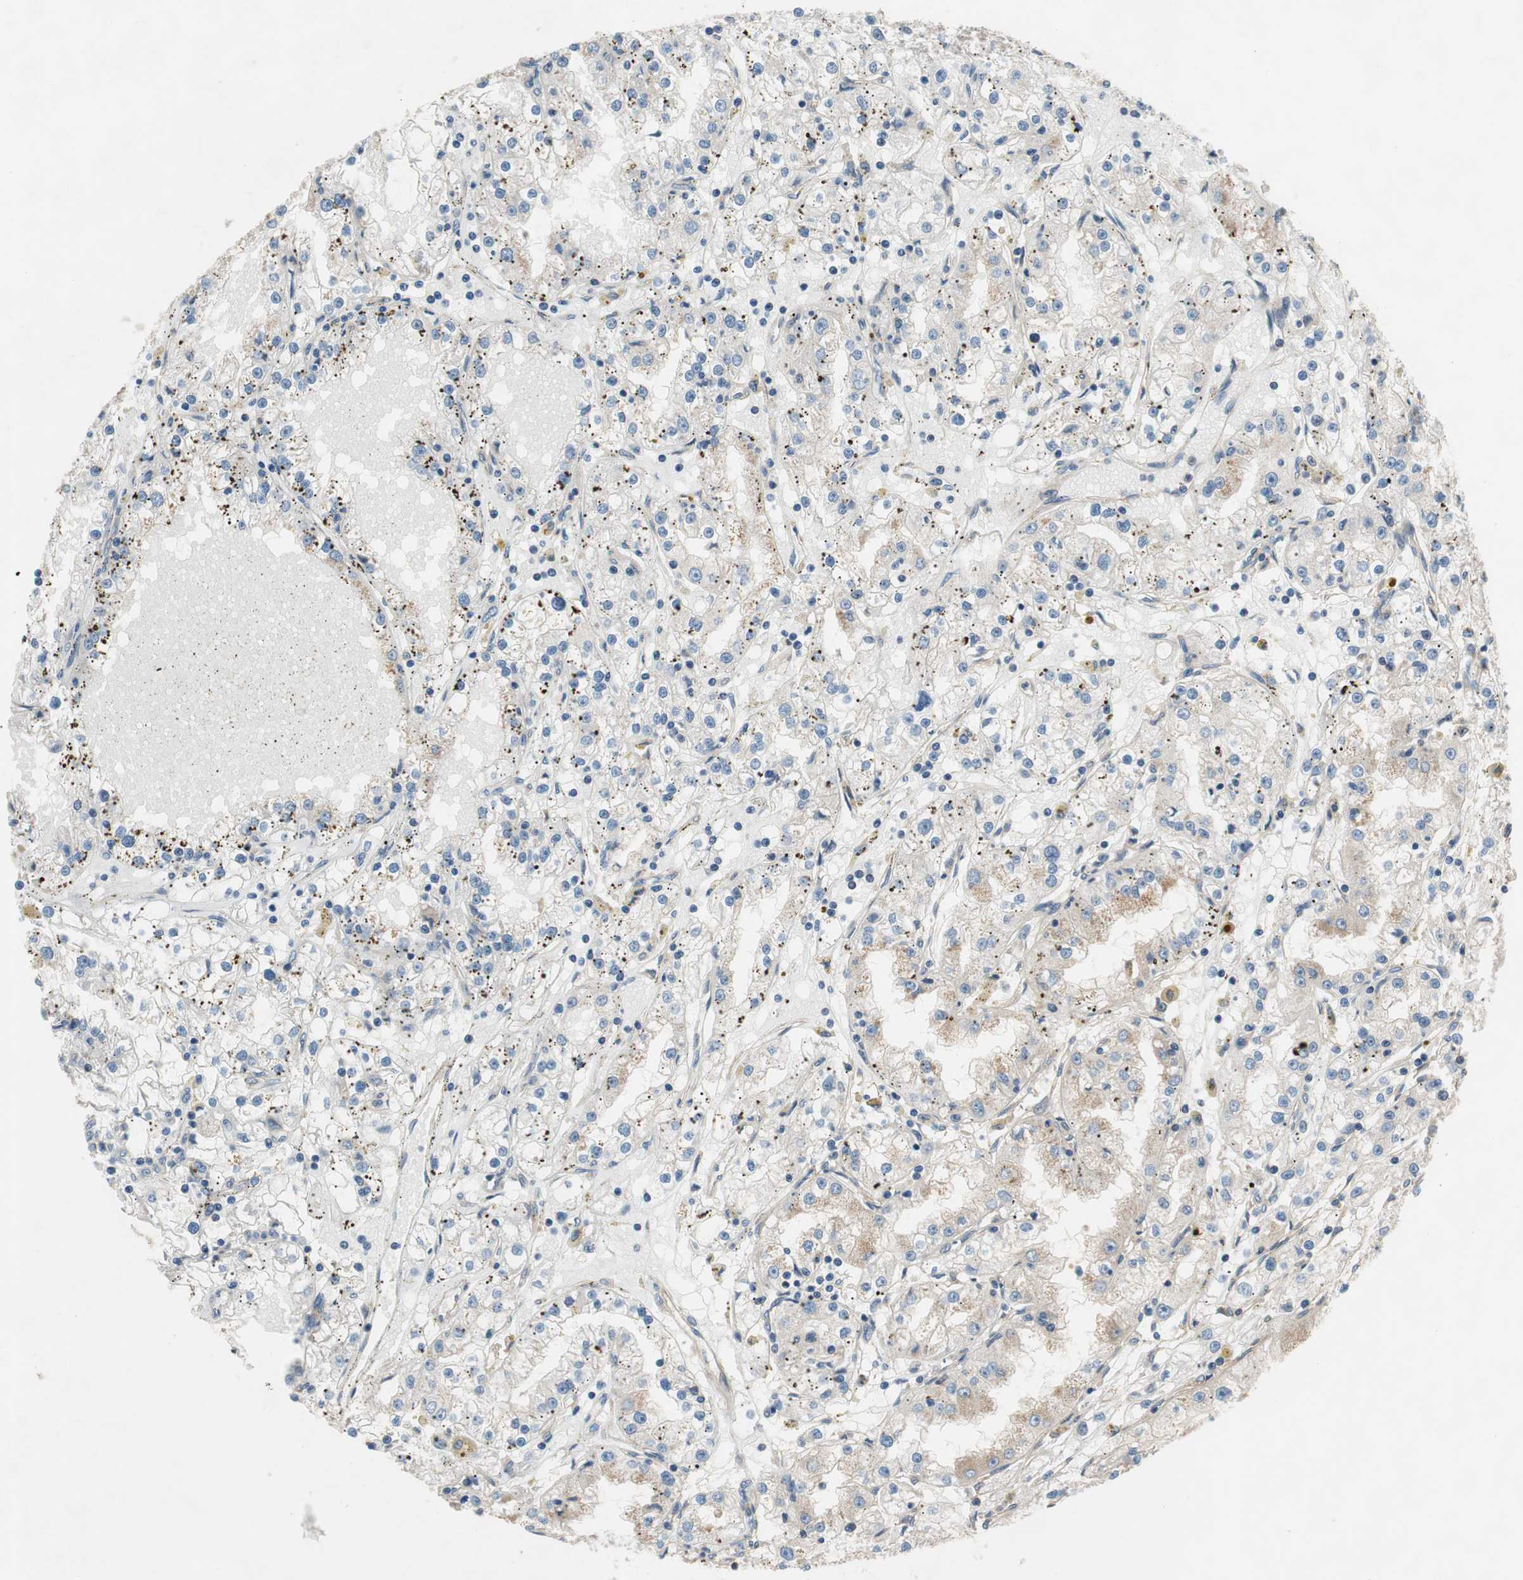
{"staining": {"intensity": "weak", "quantity": "<25%", "location": "cytoplasmic/membranous"}, "tissue": "renal cancer", "cell_type": "Tumor cells", "image_type": "cancer", "snomed": [{"axis": "morphology", "description": "Adenocarcinoma, NOS"}, {"axis": "topography", "description": "Kidney"}], "caption": "Immunohistochemical staining of renal cancer (adenocarcinoma) displays no significant expression in tumor cells. (Stains: DAB immunohistochemistry with hematoxylin counter stain, Microscopy: brightfield microscopy at high magnification).", "gene": "CALML3", "patient": {"sex": "male", "age": 56}}